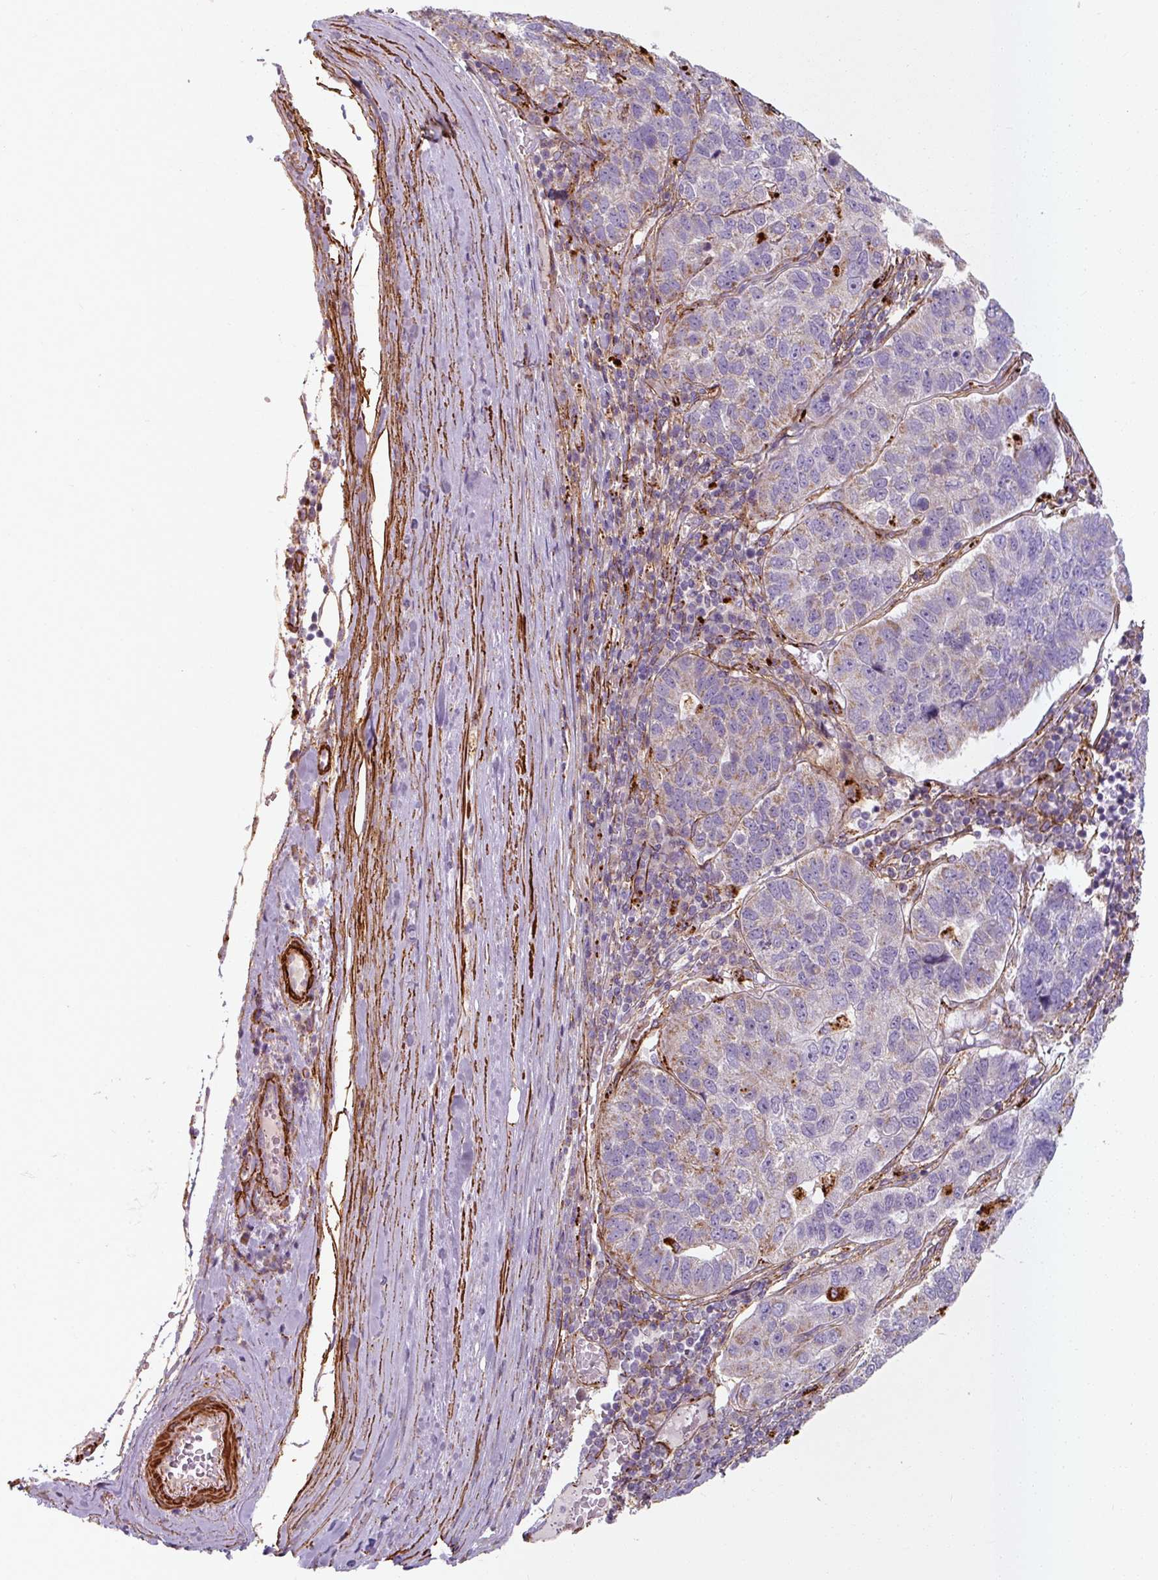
{"staining": {"intensity": "negative", "quantity": "none", "location": "none"}, "tissue": "pancreatic cancer", "cell_type": "Tumor cells", "image_type": "cancer", "snomed": [{"axis": "morphology", "description": "Adenocarcinoma, NOS"}, {"axis": "topography", "description": "Pancreas"}], "caption": "This is an immunohistochemistry (IHC) micrograph of pancreatic cancer (adenocarcinoma). There is no expression in tumor cells.", "gene": "MRPS5", "patient": {"sex": "female", "age": 61}}